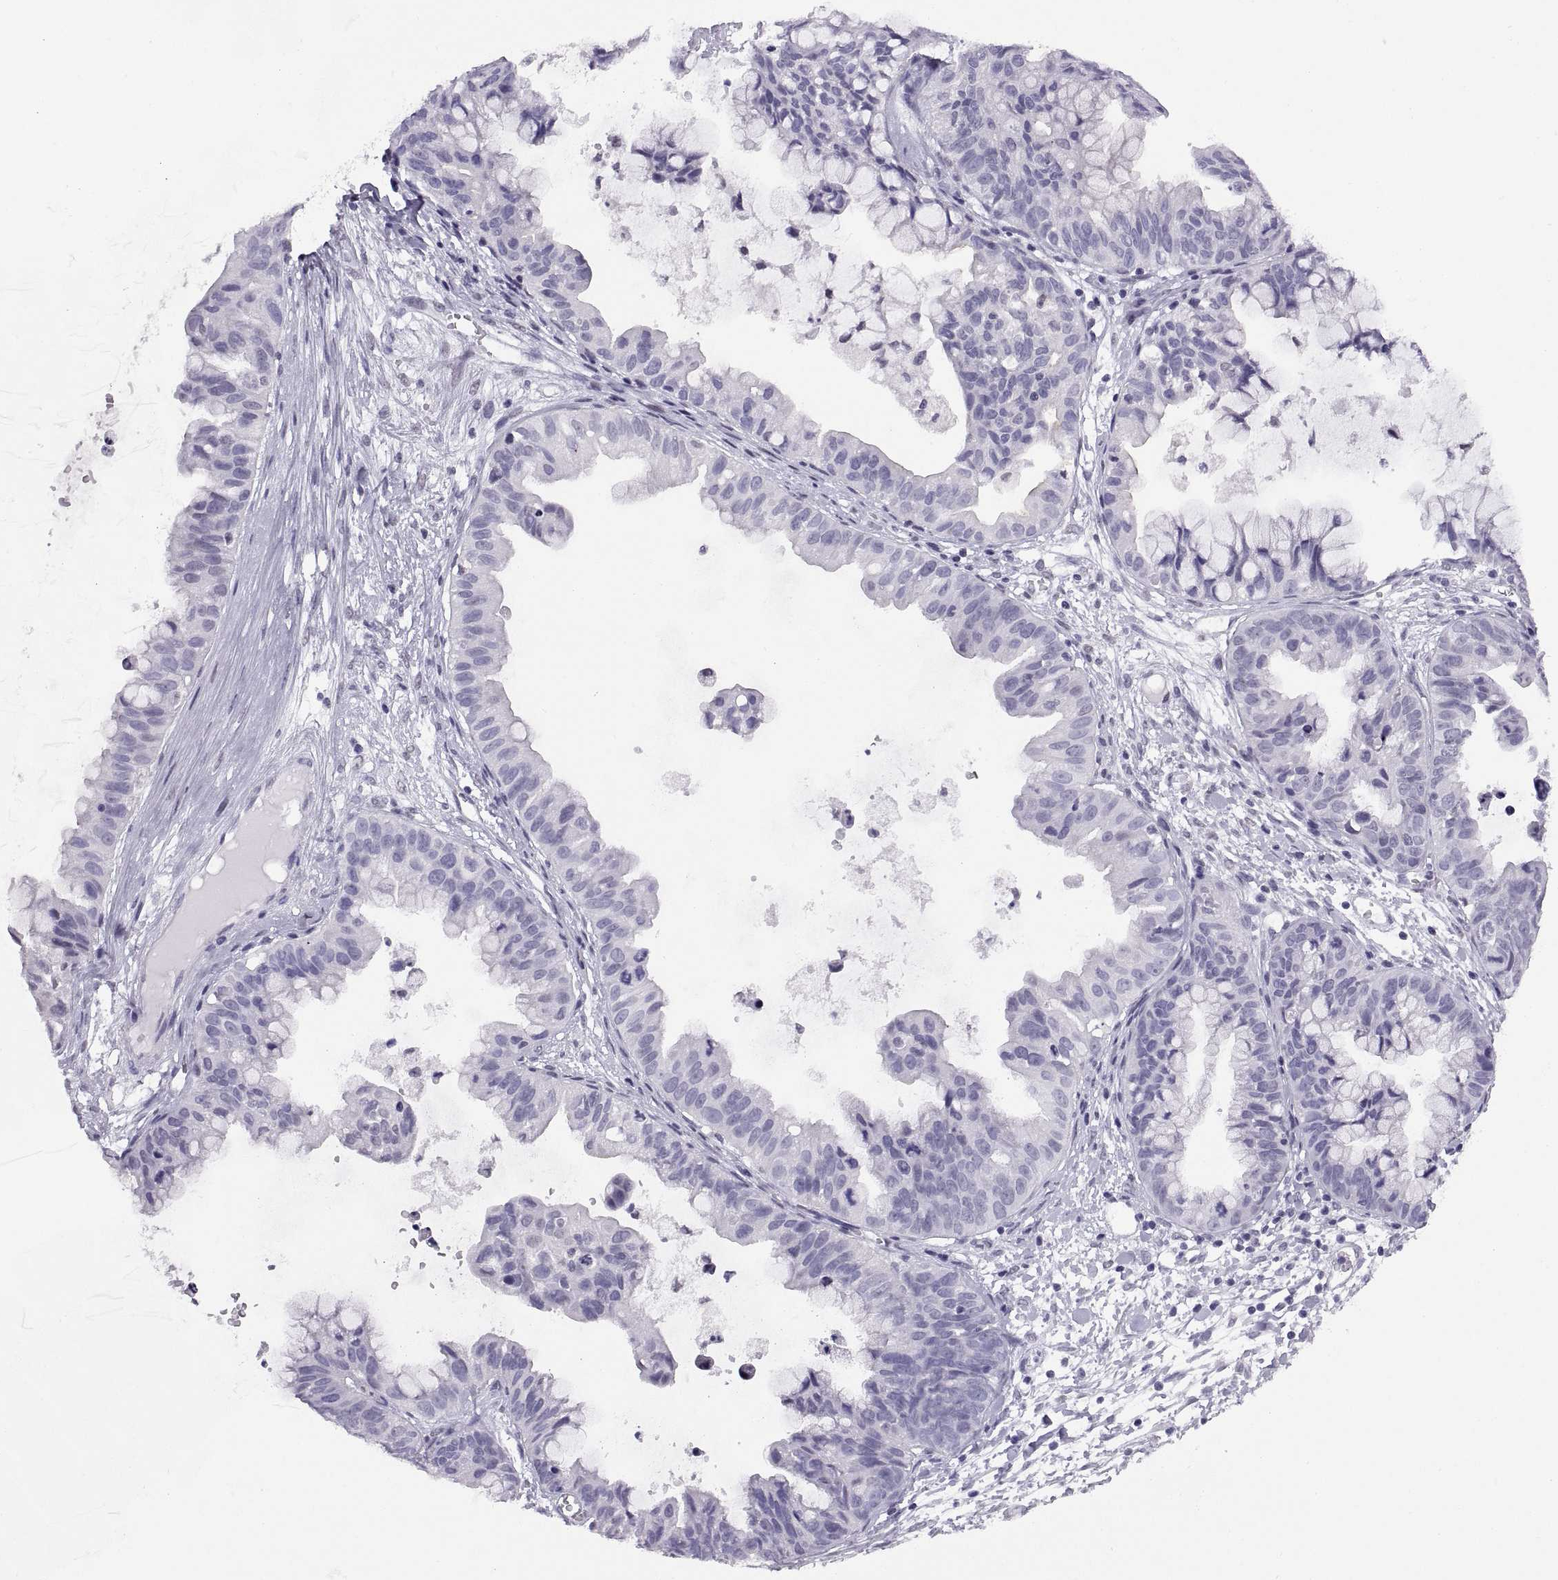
{"staining": {"intensity": "negative", "quantity": "none", "location": "none"}, "tissue": "ovarian cancer", "cell_type": "Tumor cells", "image_type": "cancer", "snomed": [{"axis": "morphology", "description": "Cystadenocarcinoma, mucinous, NOS"}, {"axis": "topography", "description": "Ovary"}], "caption": "Tumor cells show no significant staining in ovarian cancer.", "gene": "CARTPT", "patient": {"sex": "female", "age": 76}}